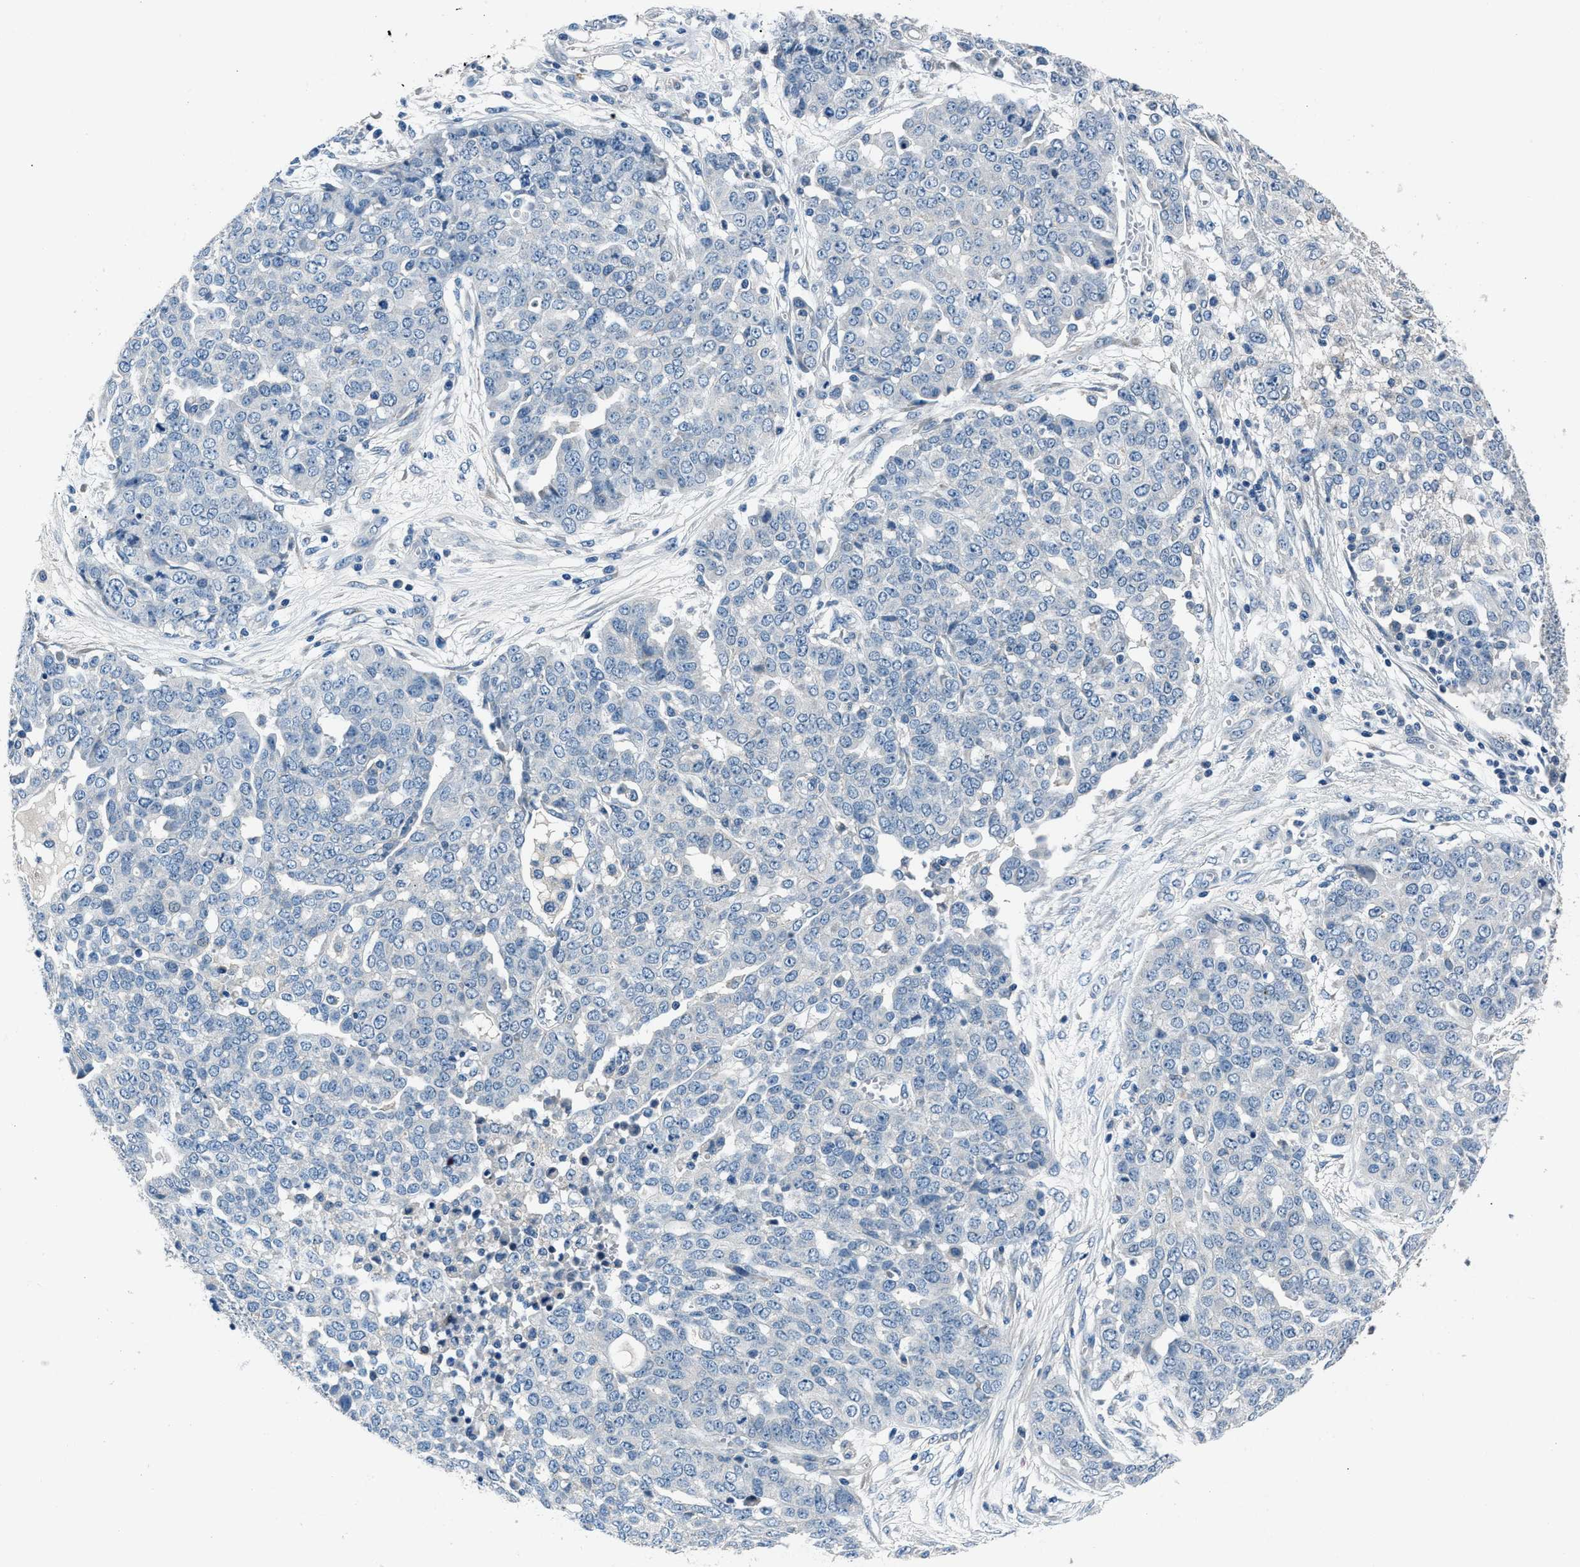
{"staining": {"intensity": "negative", "quantity": "none", "location": "none"}, "tissue": "ovarian cancer", "cell_type": "Tumor cells", "image_type": "cancer", "snomed": [{"axis": "morphology", "description": "Cystadenocarcinoma, serous, NOS"}, {"axis": "topography", "description": "Soft tissue"}, {"axis": "topography", "description": "Ovary"}], "caption": "Immunohistochemistry (IHC) of human serous cystadenocarcinoma (ovarian) reveals no staining in tumor cells.", "gene": "DENND6B", "patient": {"sex": "female", "age": 57}}